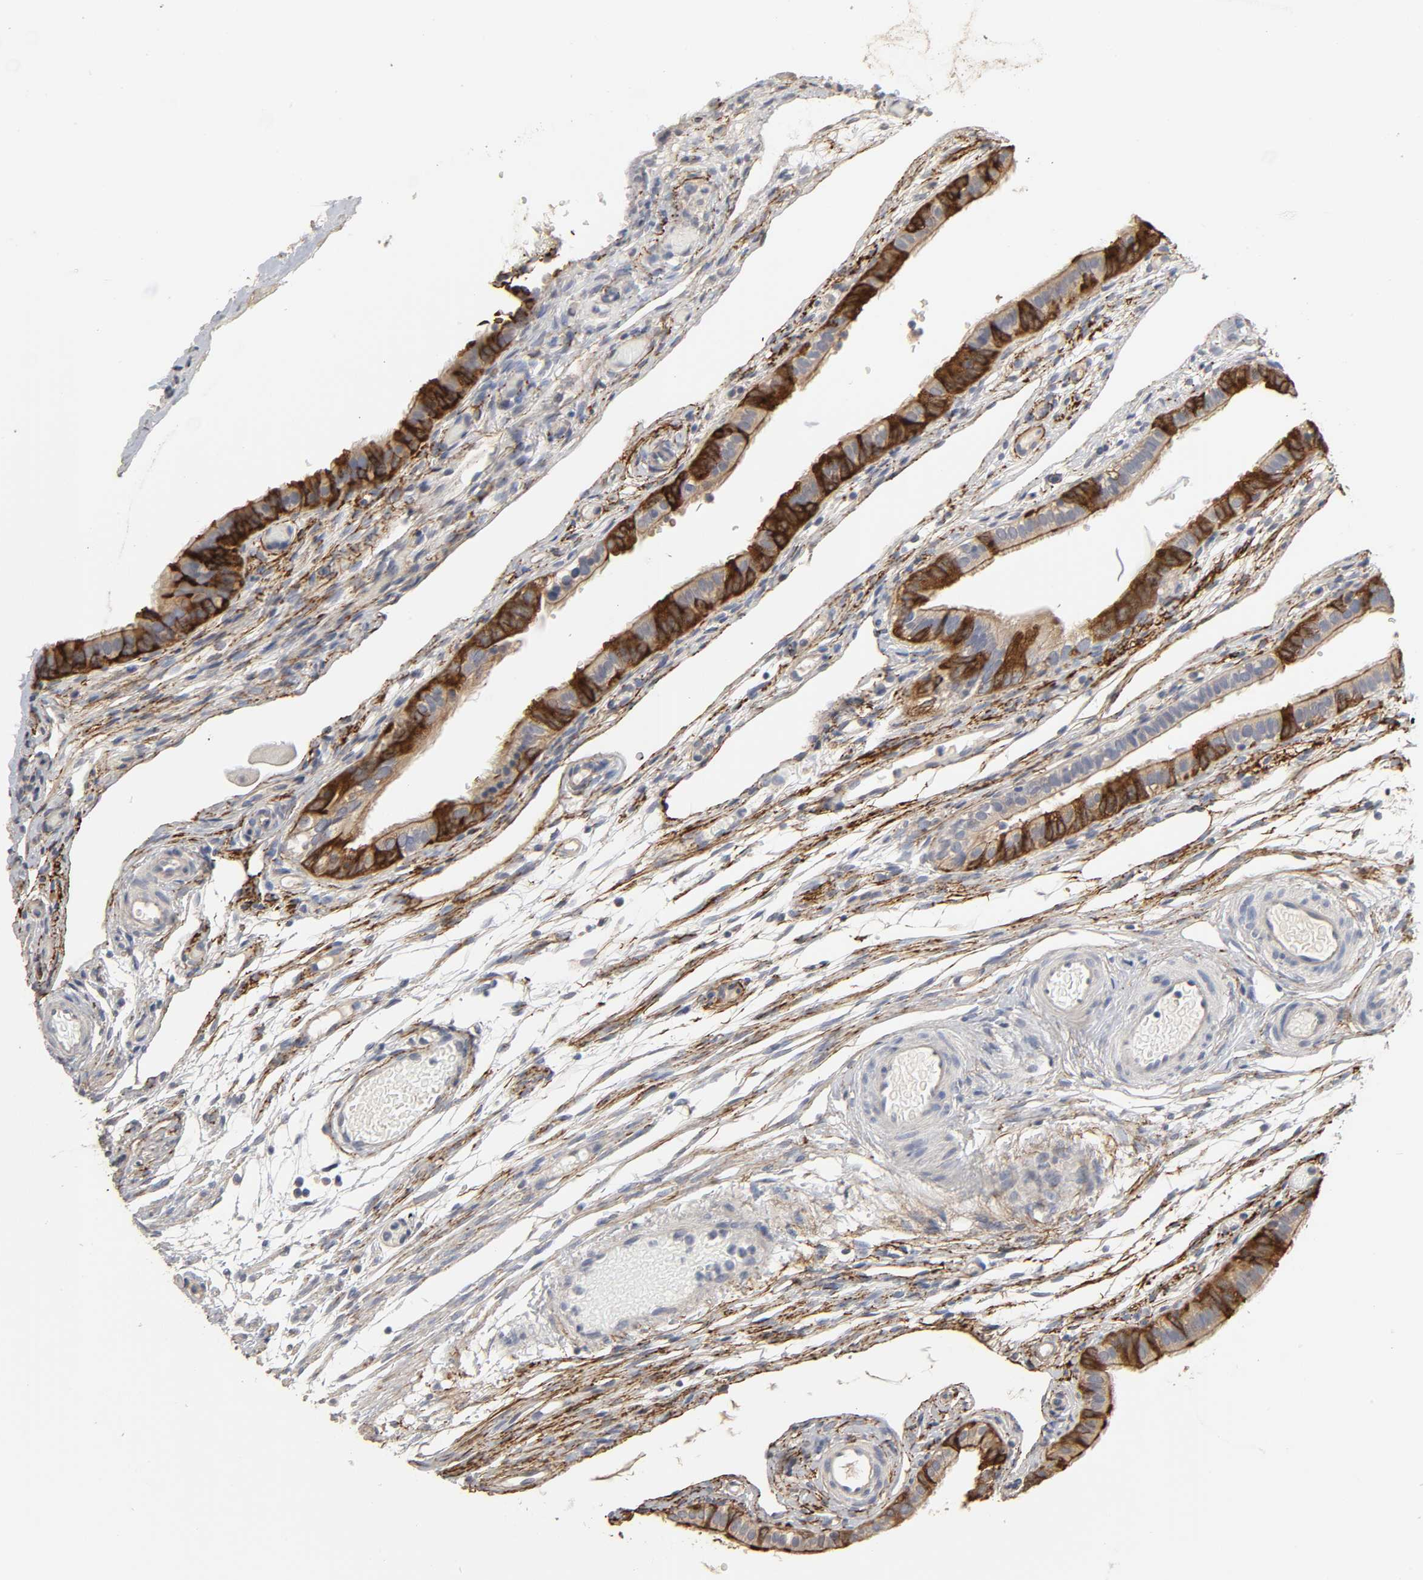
{"staining": {"intensity": "strong", "quantity": "25%-75%", "location": "cytoplasmic/membranous"}, "tissue": "fallopian tube", "cell_type": "Glandular cells", "image_type": "normal", "snomed": [{"axis": "morphology", "description": "Normal tissue, NOS"}, {"axis": "morphology", "description": "Dermoid, NOS"}, {"axis": "topography", "description": "Fallopian tube"}], "caption": "Immunohistochemical staining of benign human fallopian tube demonstrates 25%-75% levels of strong cytoplasmic/membranous protein staining in approximately 25%-75% of glandular cells.", "gene": "SLC10A2", "patient": {"sex": "female", "age": 33}}